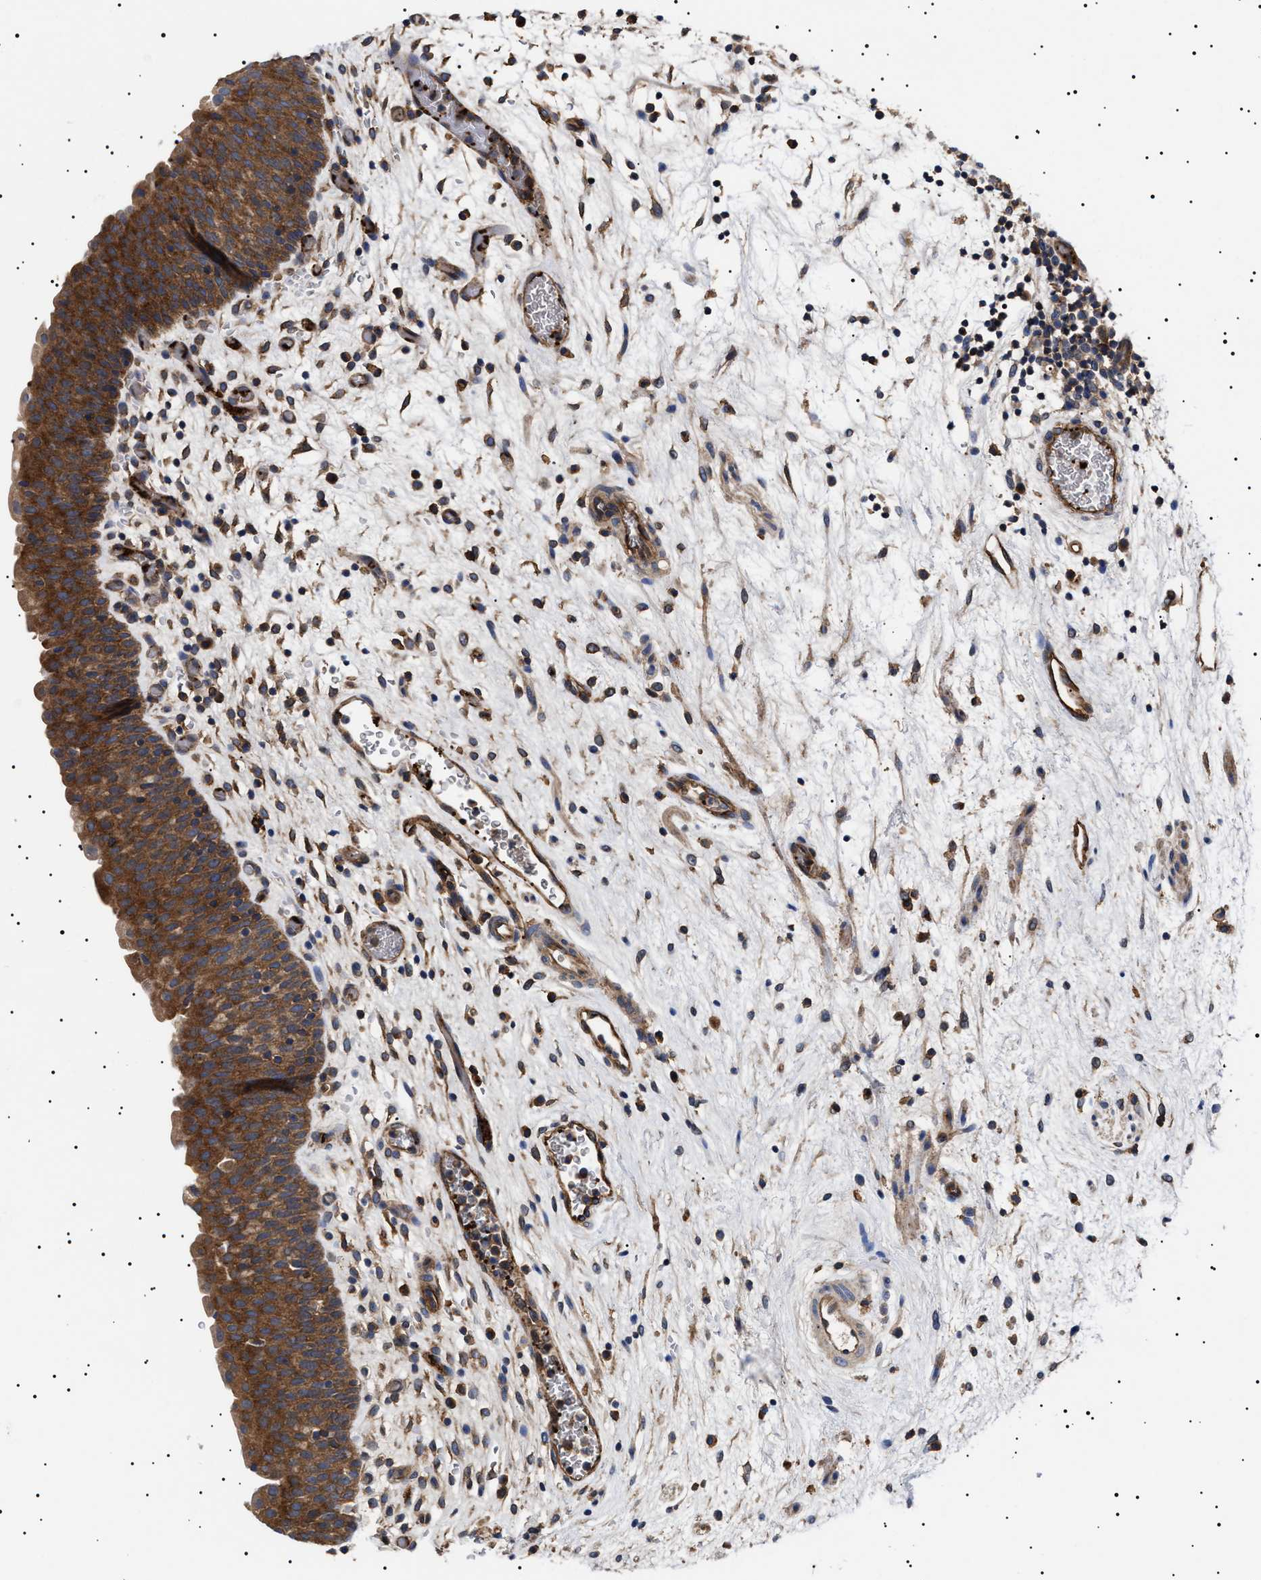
{"staining": {"intensity": "strong", "quantity": ">75%", "location": "cytoplasmic/membranous"}, "tissue": "urinary bladder", "cell_type": "Urothelial cells", "image_type": "normal", "snomed": [{"axis": "morphology", "description": "Normal tissue, NOS"}, {"axis": "topography", "description": "Urinary bladder"}], "caption": "The photomicrograph demonstrates staining of benign urinary bladder, revealing strong cytoplasmic/membranous protein expression (brown color) within urothelial cells. (Brightfield microscopy of DAB IHC at high magnification).", "gene": "TPP2", "patient": {"sex": "male", "age": 37}}